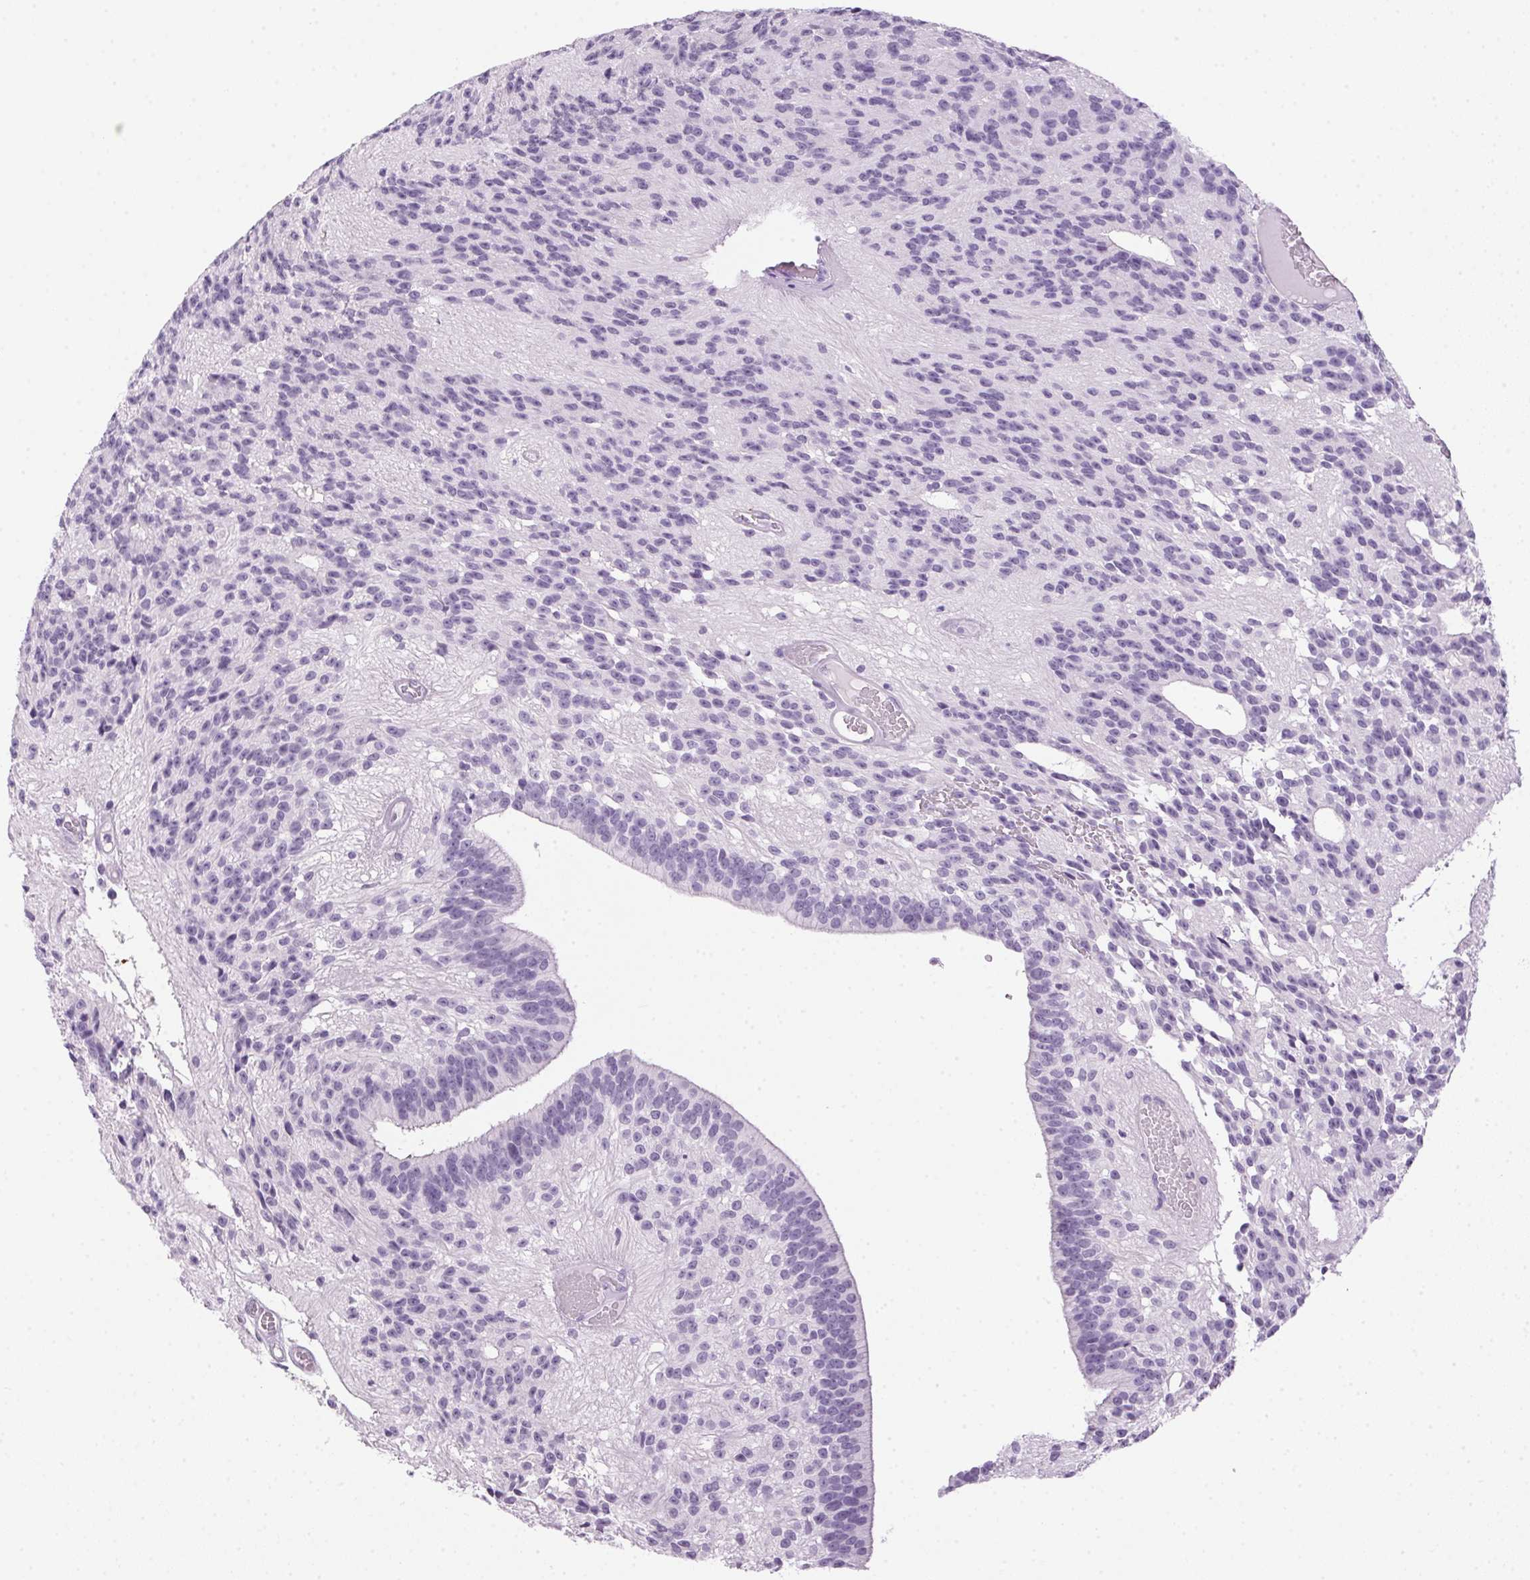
{"staining": {"intensity": "negative", "quantity": "none", "location": "none"}, "tissue": "glioma", "cell_type": "Tumor cells", "image_type": "cancer", "snomed": [{"axis": "morphology", "description": "Glioma, malignant, Low grade"}, {"axis": "topography", "description": "Brain"}], "caption": "Malignant glioma (low-grade) was stained to show a protein in brown. There is no significant expression in tumor cells.", "gene": "POPDC2", "patient": {"sex": "male", "age": 31}}